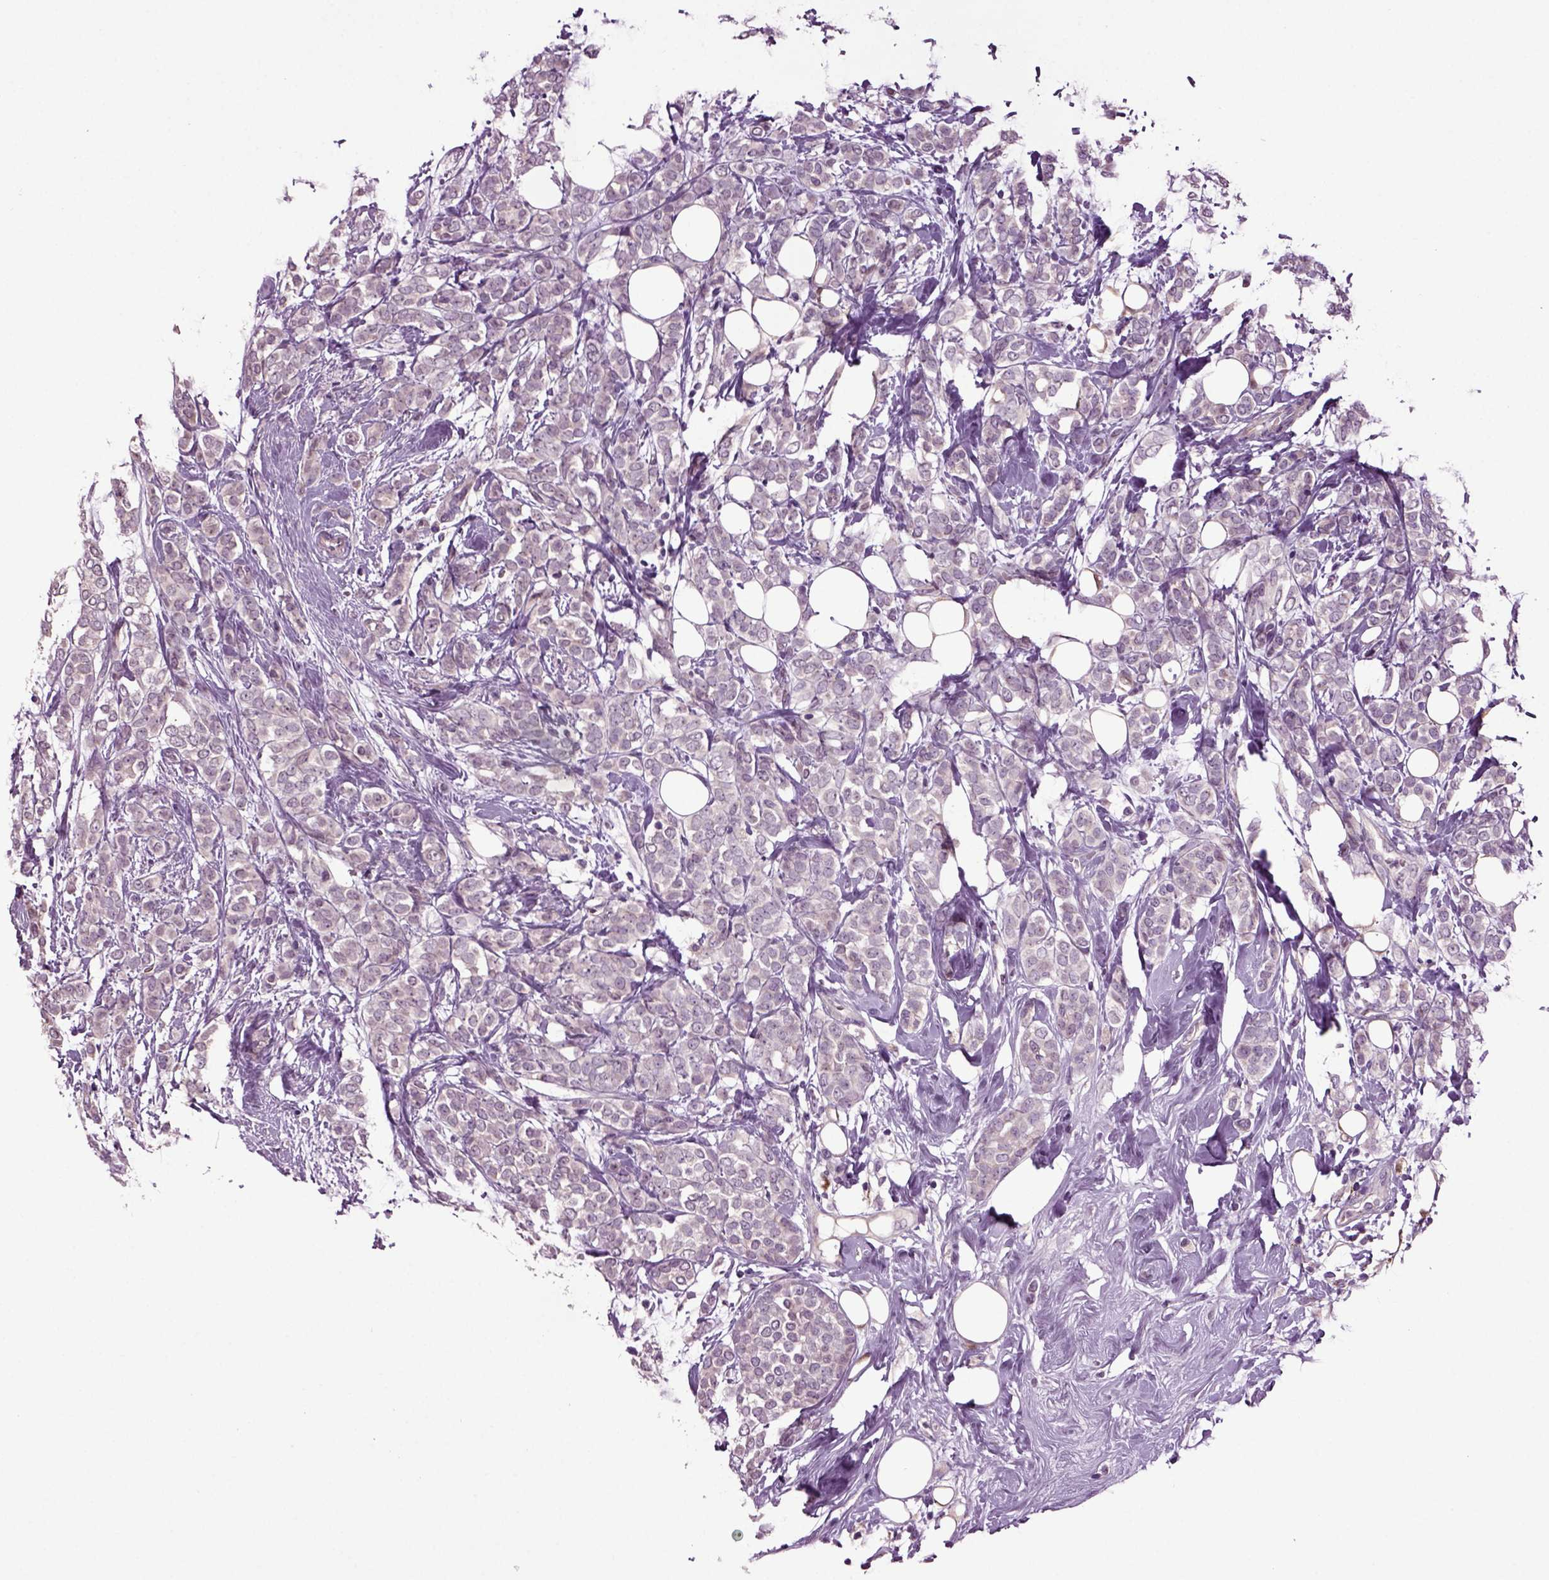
{"staining": {"intensity": "negative", "quantity": "none", "location": "none"}, "tissue": "breast cancer", "cell_type": "Tumor cells", "image_type": "cancer", "snomed": [{"axis": "morphology", "description": "Lobular carcinoma"}, {"axis": "topography", "description": "Breast"}], "caption": "The photomicrograph exhibits no staining of tumor cells in breast cancer.", "gene": "SLC17A6", "patient": {"sex": "female", "age": 49}}